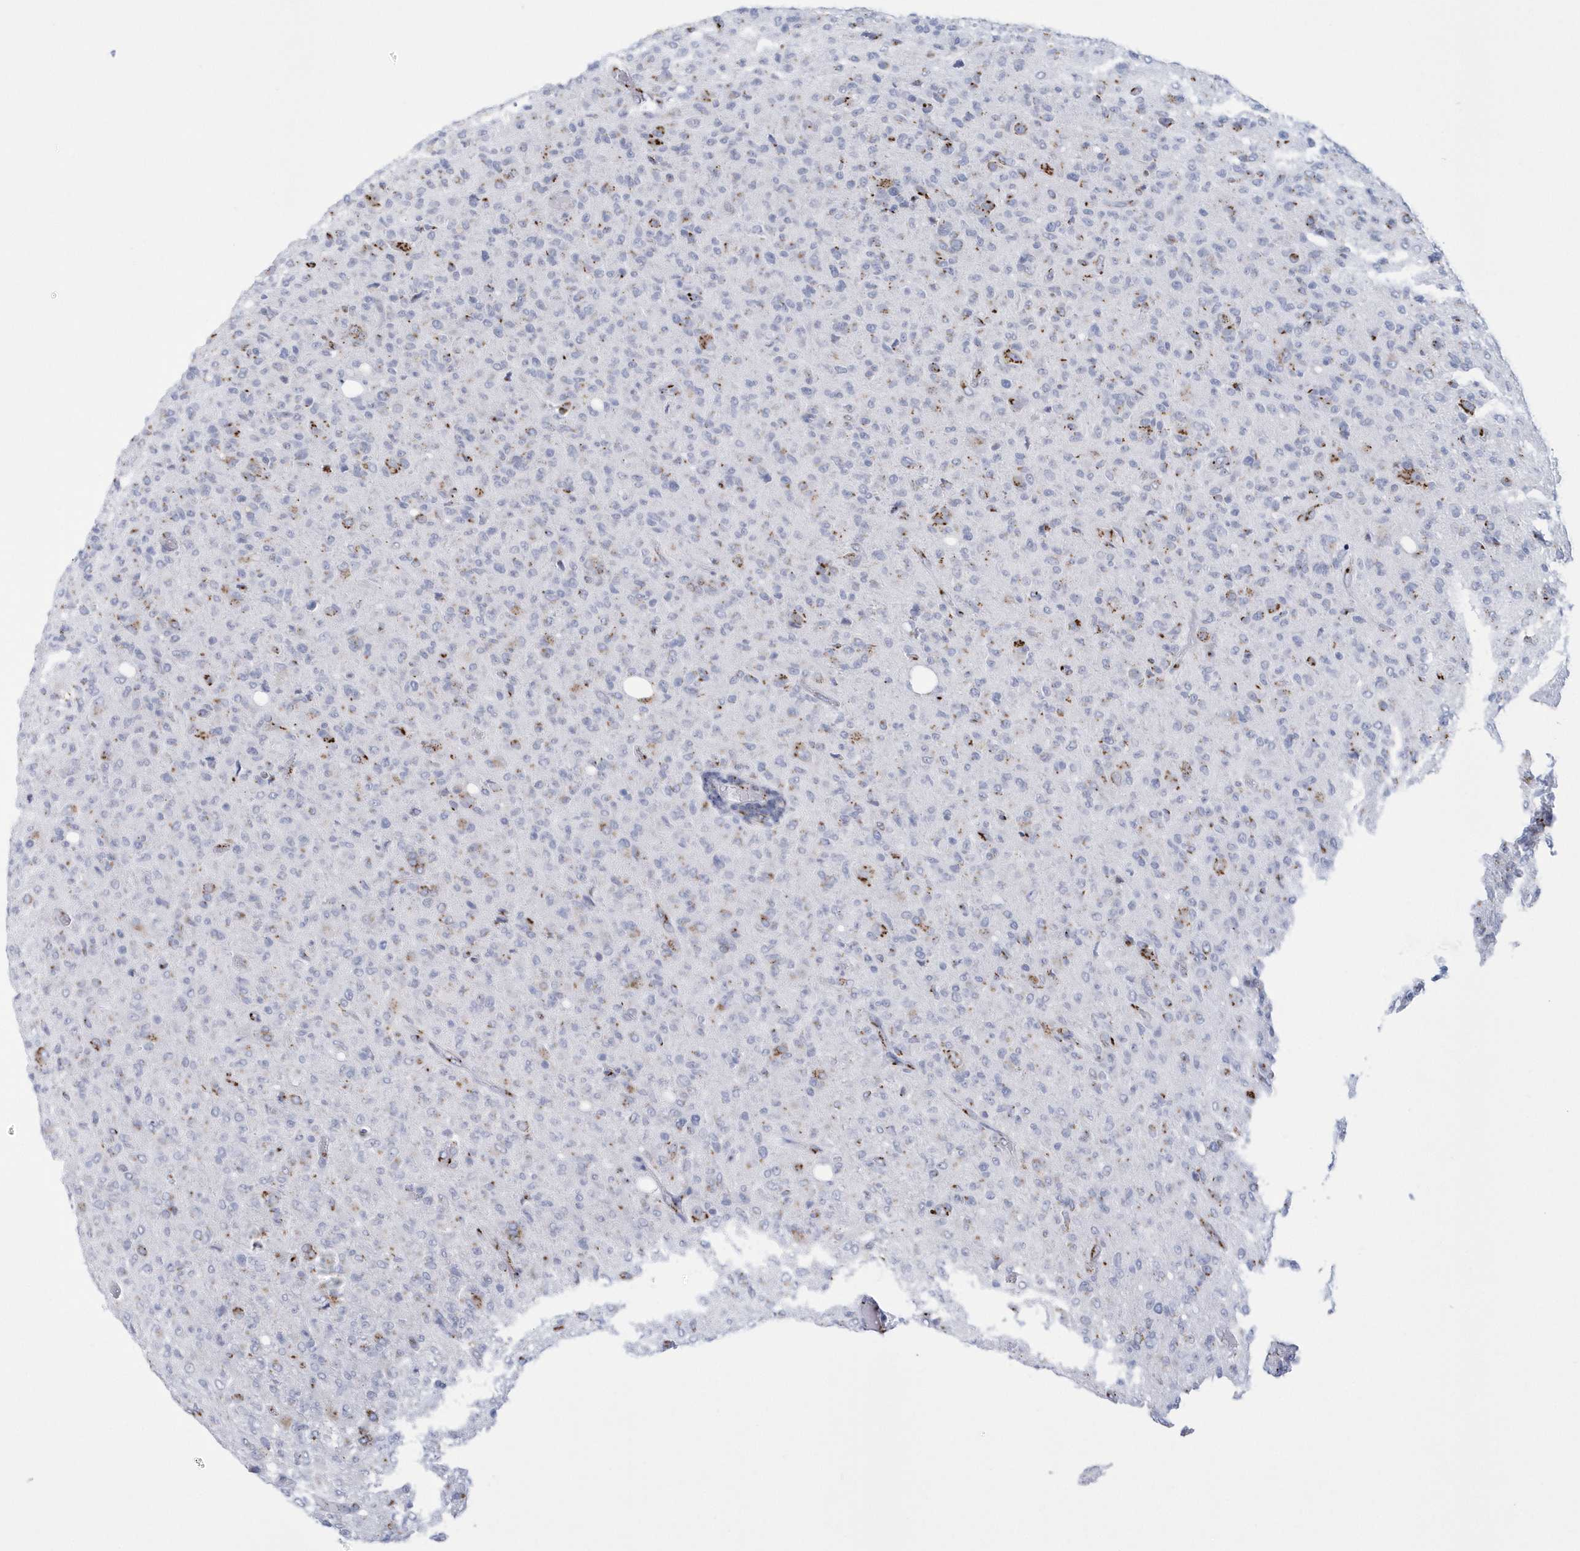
{"staining": {"intensity": "weak", "quantity": "<25%", "location": "cytoplasmic/membranous"}, "tissue": "glioma", "cell_type": "Tumor cells", "image_type": "cancer", "snomed": [{"axis": "morphology", "description": "Glioma, malignant, High grade"}, {"axis": "topography", "description": "Brain"}], "caption": "There is no significant staining in tumor cells of glioma.", "gene": "SLX9", "patient": {"sex": "female", "age": 57}}